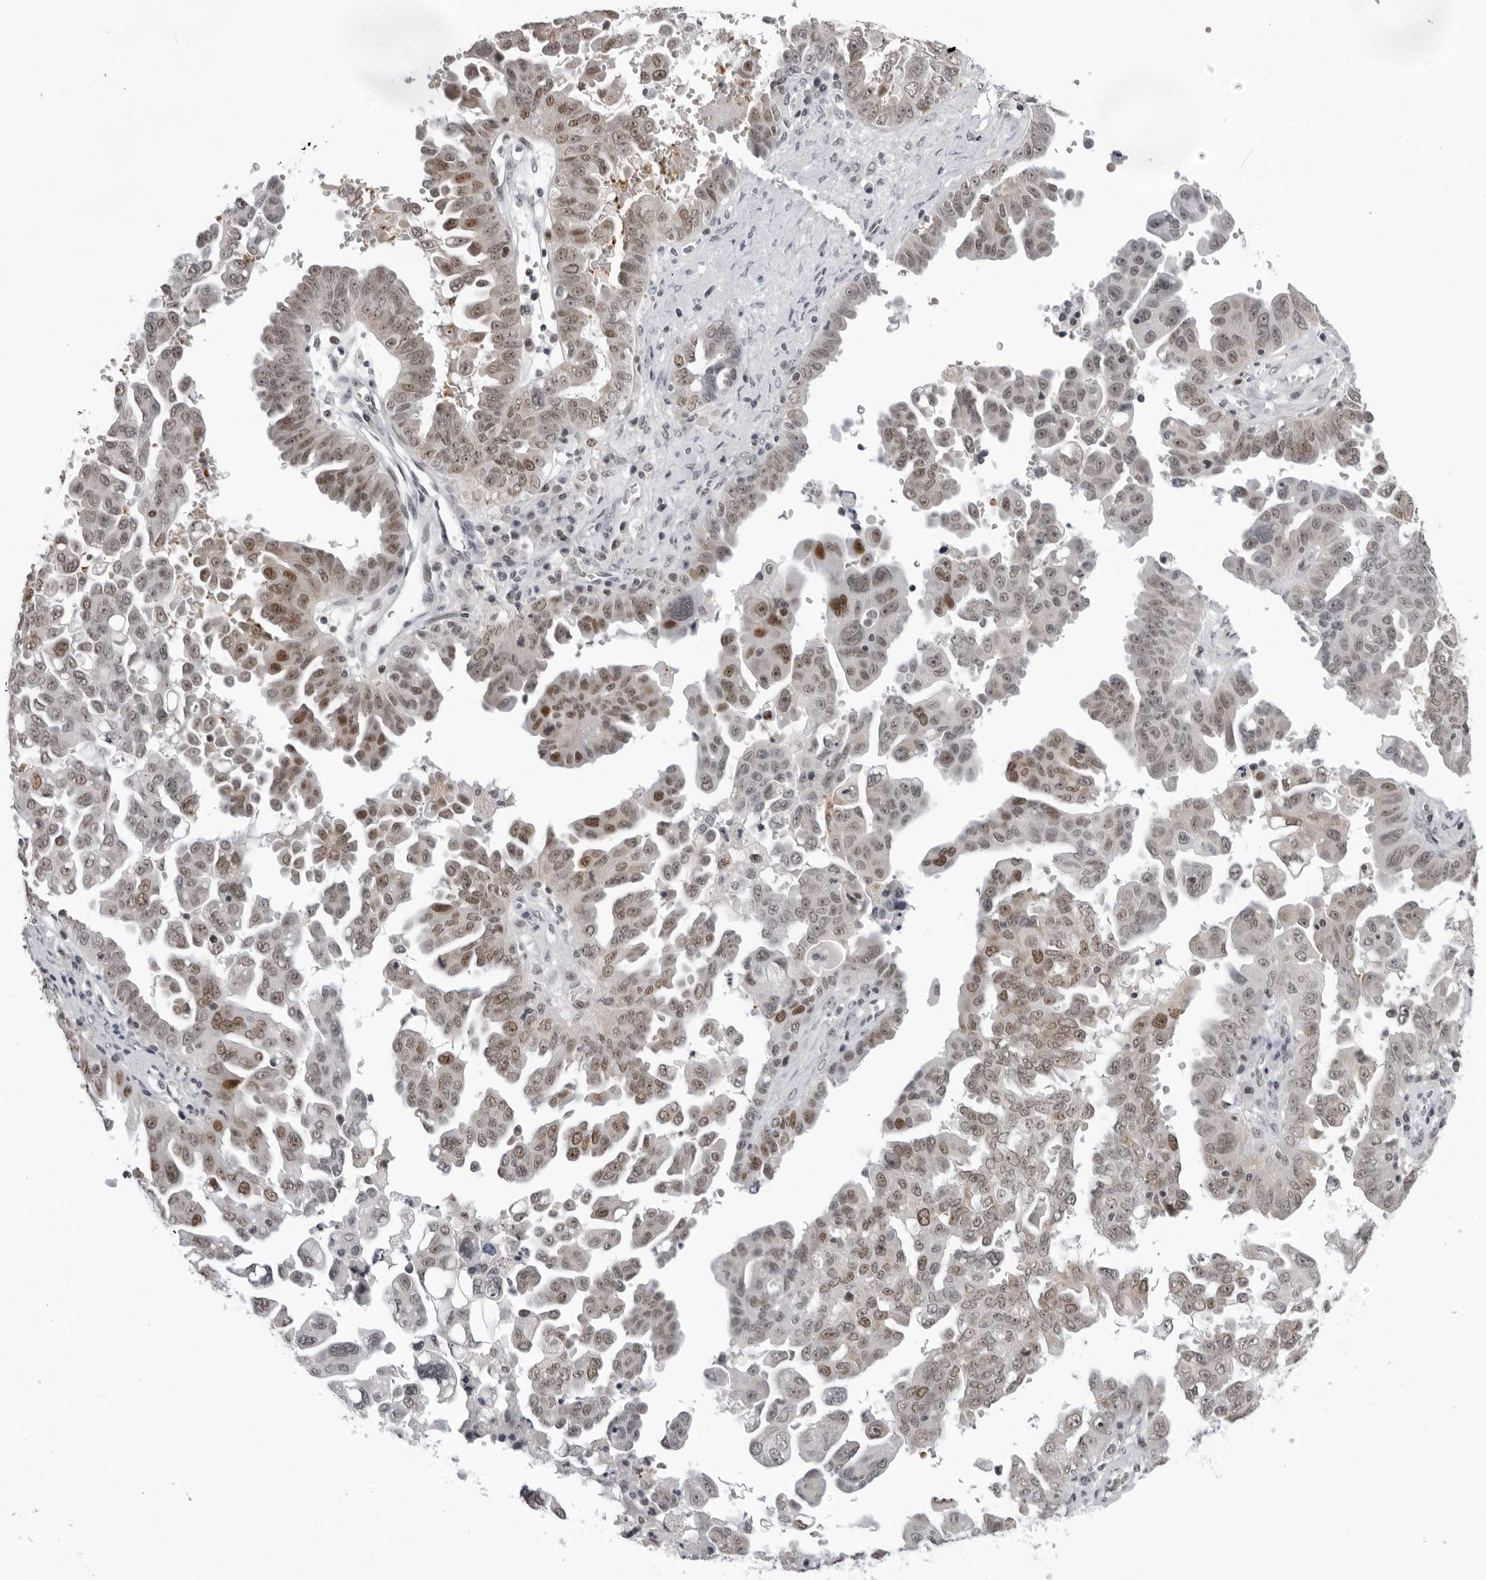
{"staining": {"intensity": "moderate", "quantity": ">75%", "location": "nuclear"}, "tissue": "ovarian cancer", "cell_type": "Tumor cells", "image_type": "cancer", "snomed": [{"axis": "morphology", "description": "Carcinoma, endometroid"}, {"axis": "topography", "description": "Ovary"}], "caption": "Immunohistochemistry histopathology image of human endometroid carcinoma (ovarian) stained for a protein (brown), which exhibits medium levels of moderate nuclear staining in approximately >75% of tumor cells.", "gene": "USP1", "patient": {"sex": "female", "age": 62}}